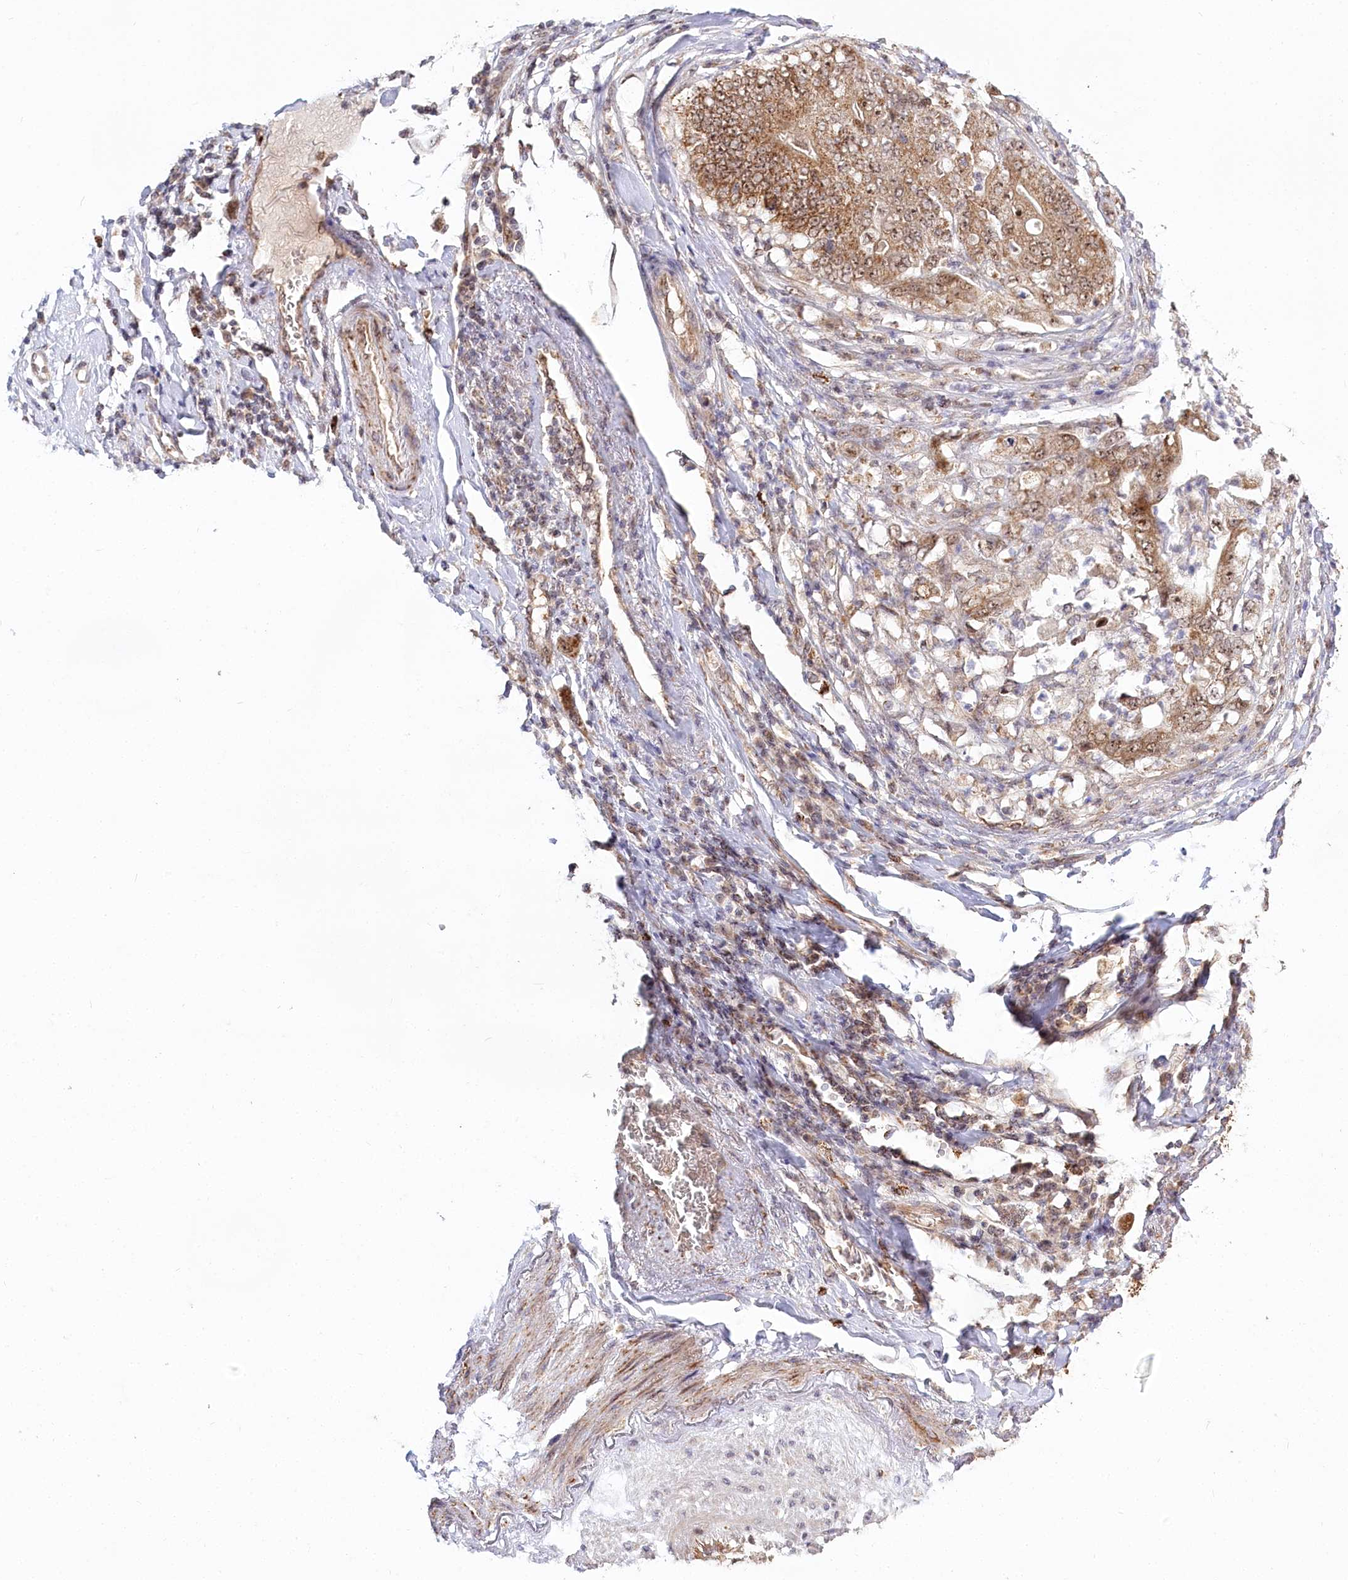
{"staining": {"intensity": "moderate", "quantity": ">75%", "location": "cytoplasmic/membranous,nuclear"}, "tissue": "stomach cancer", "cell_type": "Tumor cells", "image_type": "cancer", "snomed": [{"axis": "morphology", "description": "Adenocarcinoma, NOS"}, {"axis": "topography", "description": "Stomach"}], "caption": "IHC image of neoplastic tissue: human adenocarcinoma (stomach) stained using immunohistochemistry shows medium levels of moderate protein expression localized specifically in the cytoplasmic/membranous and nuclear of tumor cells, appearing as a cytoplasmic/membranous and nuclear brown color.", "gene": "RTN4IP1", "patient": {"sex": "female", "age": 73}}